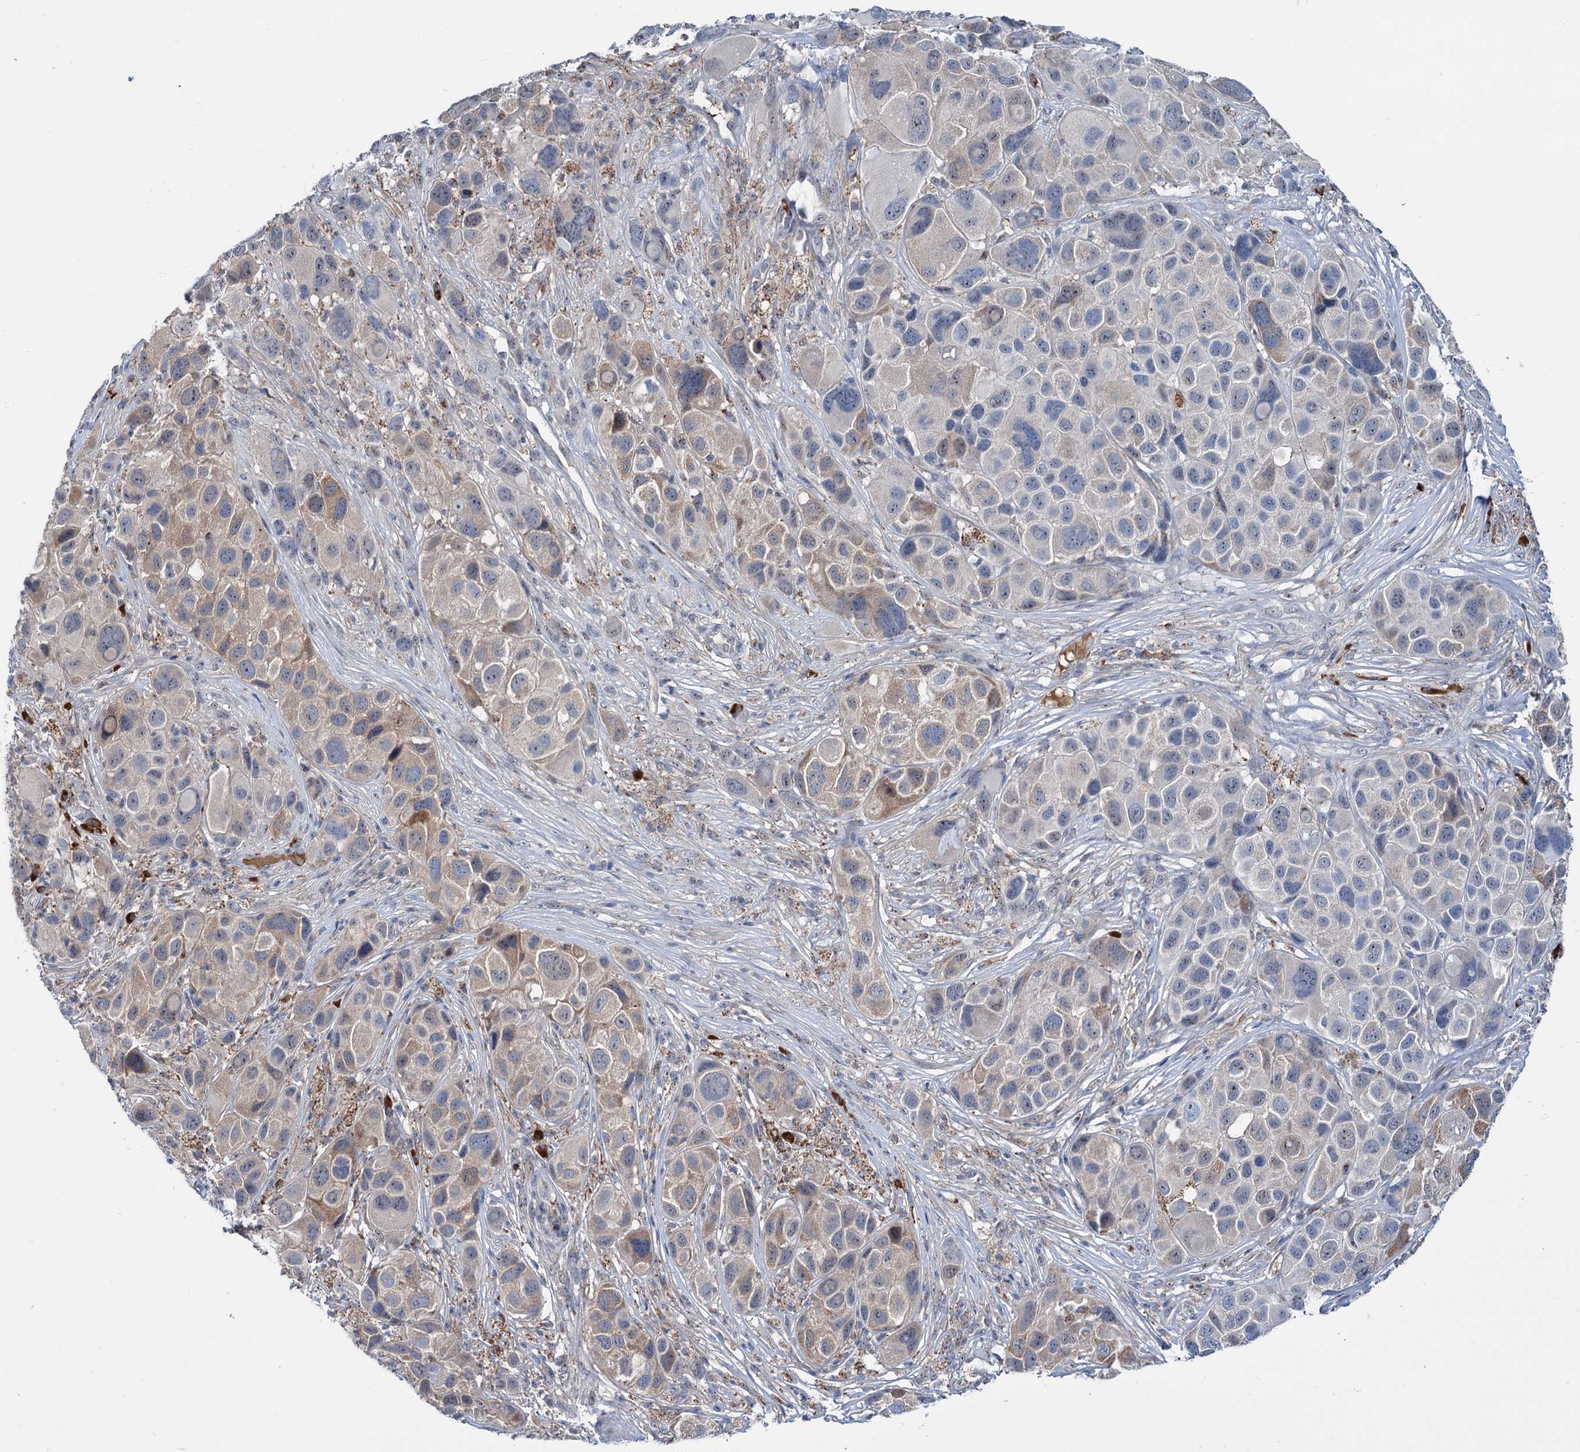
{"staining": {"intensity": "weak", "quantity": "25%-75%", "location": "cytoplasmic/membranous"}, "tissue": "melanoma", "cell_type": "Tumor cells", "image_type": "cancer", "snomed": [{"axis": "morphology", "description": "Malignant melanoma, NOS"}, {"axis": "topography", "description": "Skin of trunk"}], "caption": "Immunohistochemical staining of human melanoma shows low levels of weak cytoplasmic/membranous positivity in about 25%-75% of tumor cells.", "gene": "LPIN1", "patient": {"sex": "male", "age": 71}}